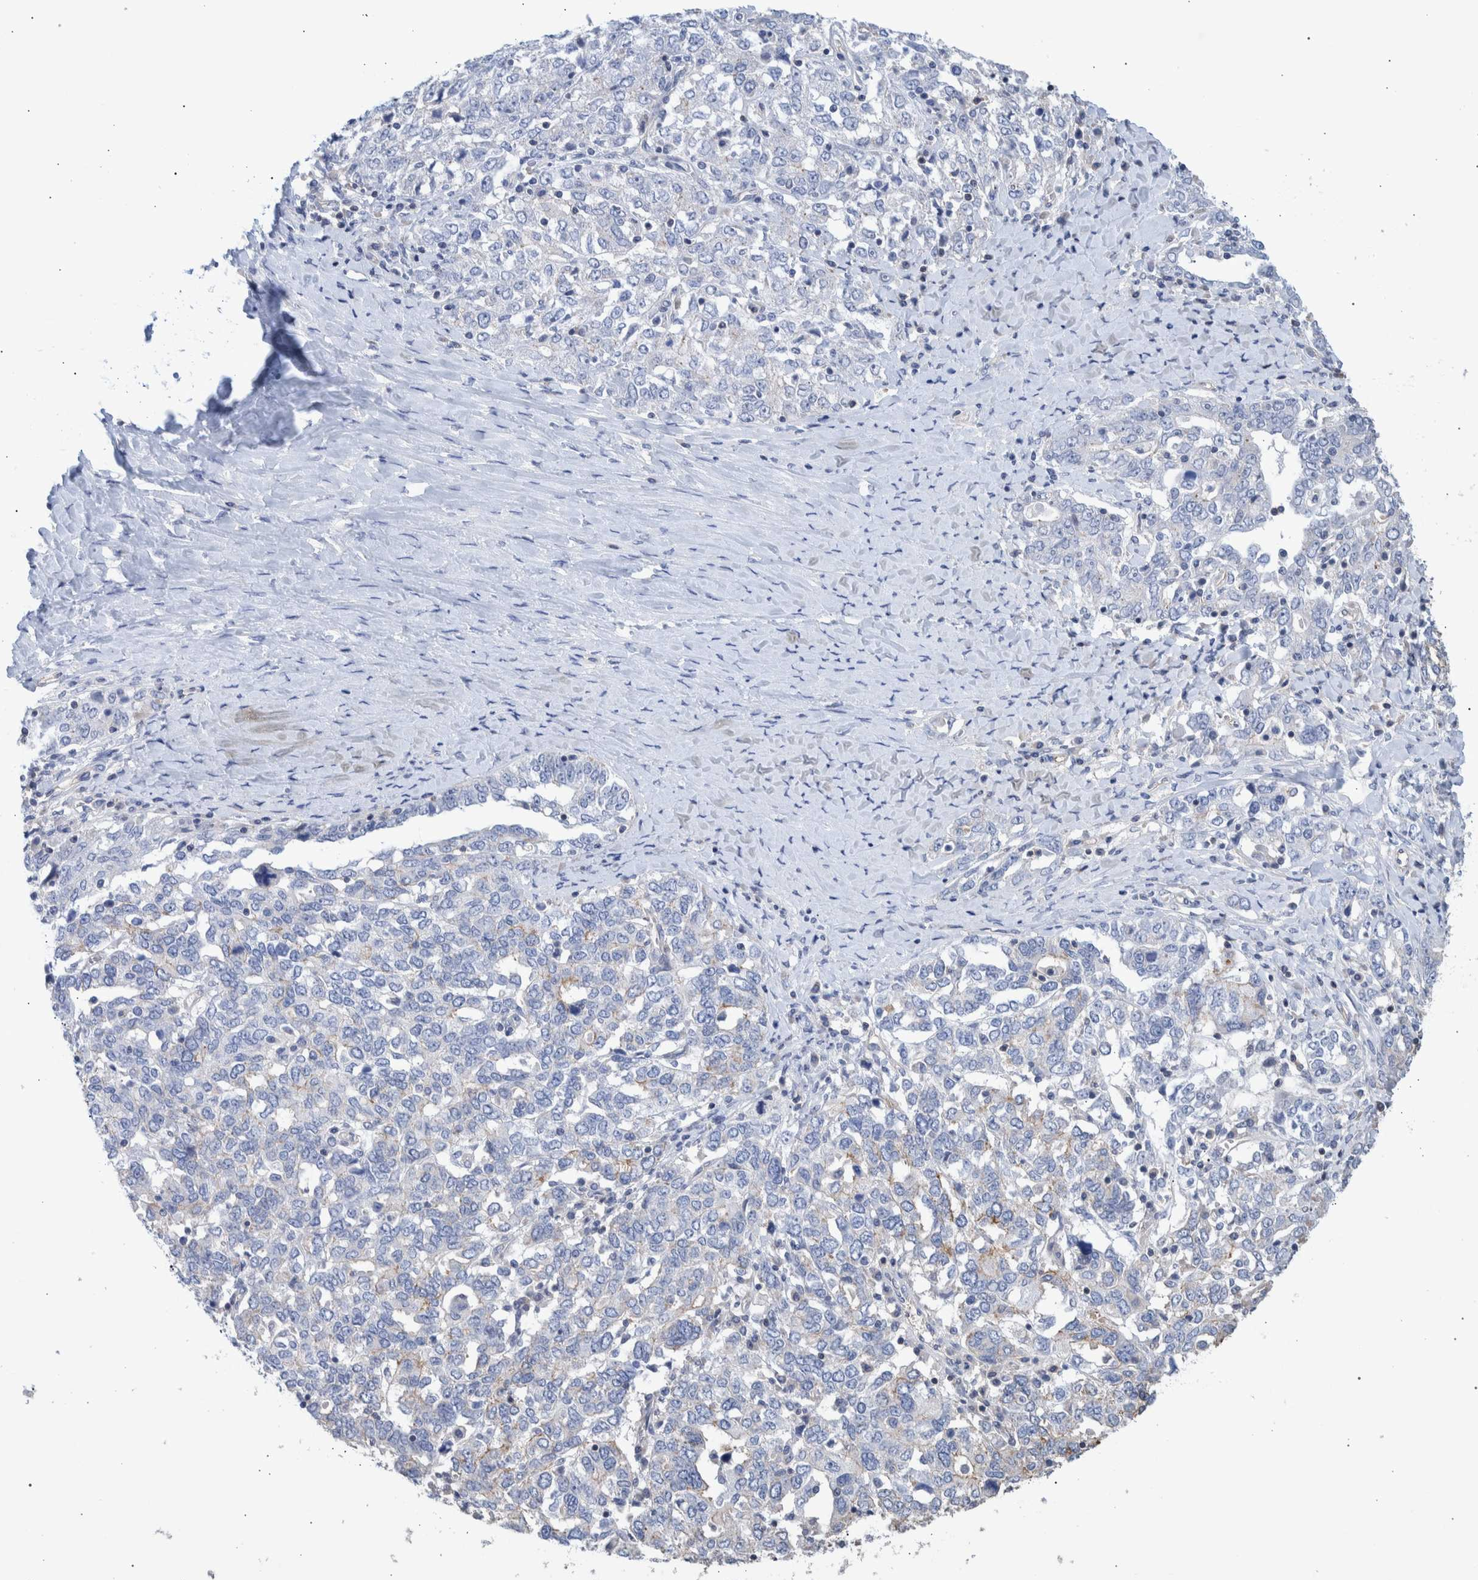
{"staining": {"intensity": "negative", "quantity": "none", "location": "none"}, "tissue": "ovarian cancer", "cell_type": "Tumor cells", "image_type": "cancer", "snomed": [{"axis": "morphology", "description": "Carcinoma, endometroid"}, {"axis": "topography", "description": "Ovary"}], "caption": "A histopathology image of ovarian endometroid carcinoma stained for a protein displays no brown staining in tumor cells. The staining is performed using DAB (3,3'-diaminobenzidine) brown chromogen with nuclei counter-stained in using hematoxylin.", "gene": "PPP3CC", "patient": {"sex": "female", "age": 62}}